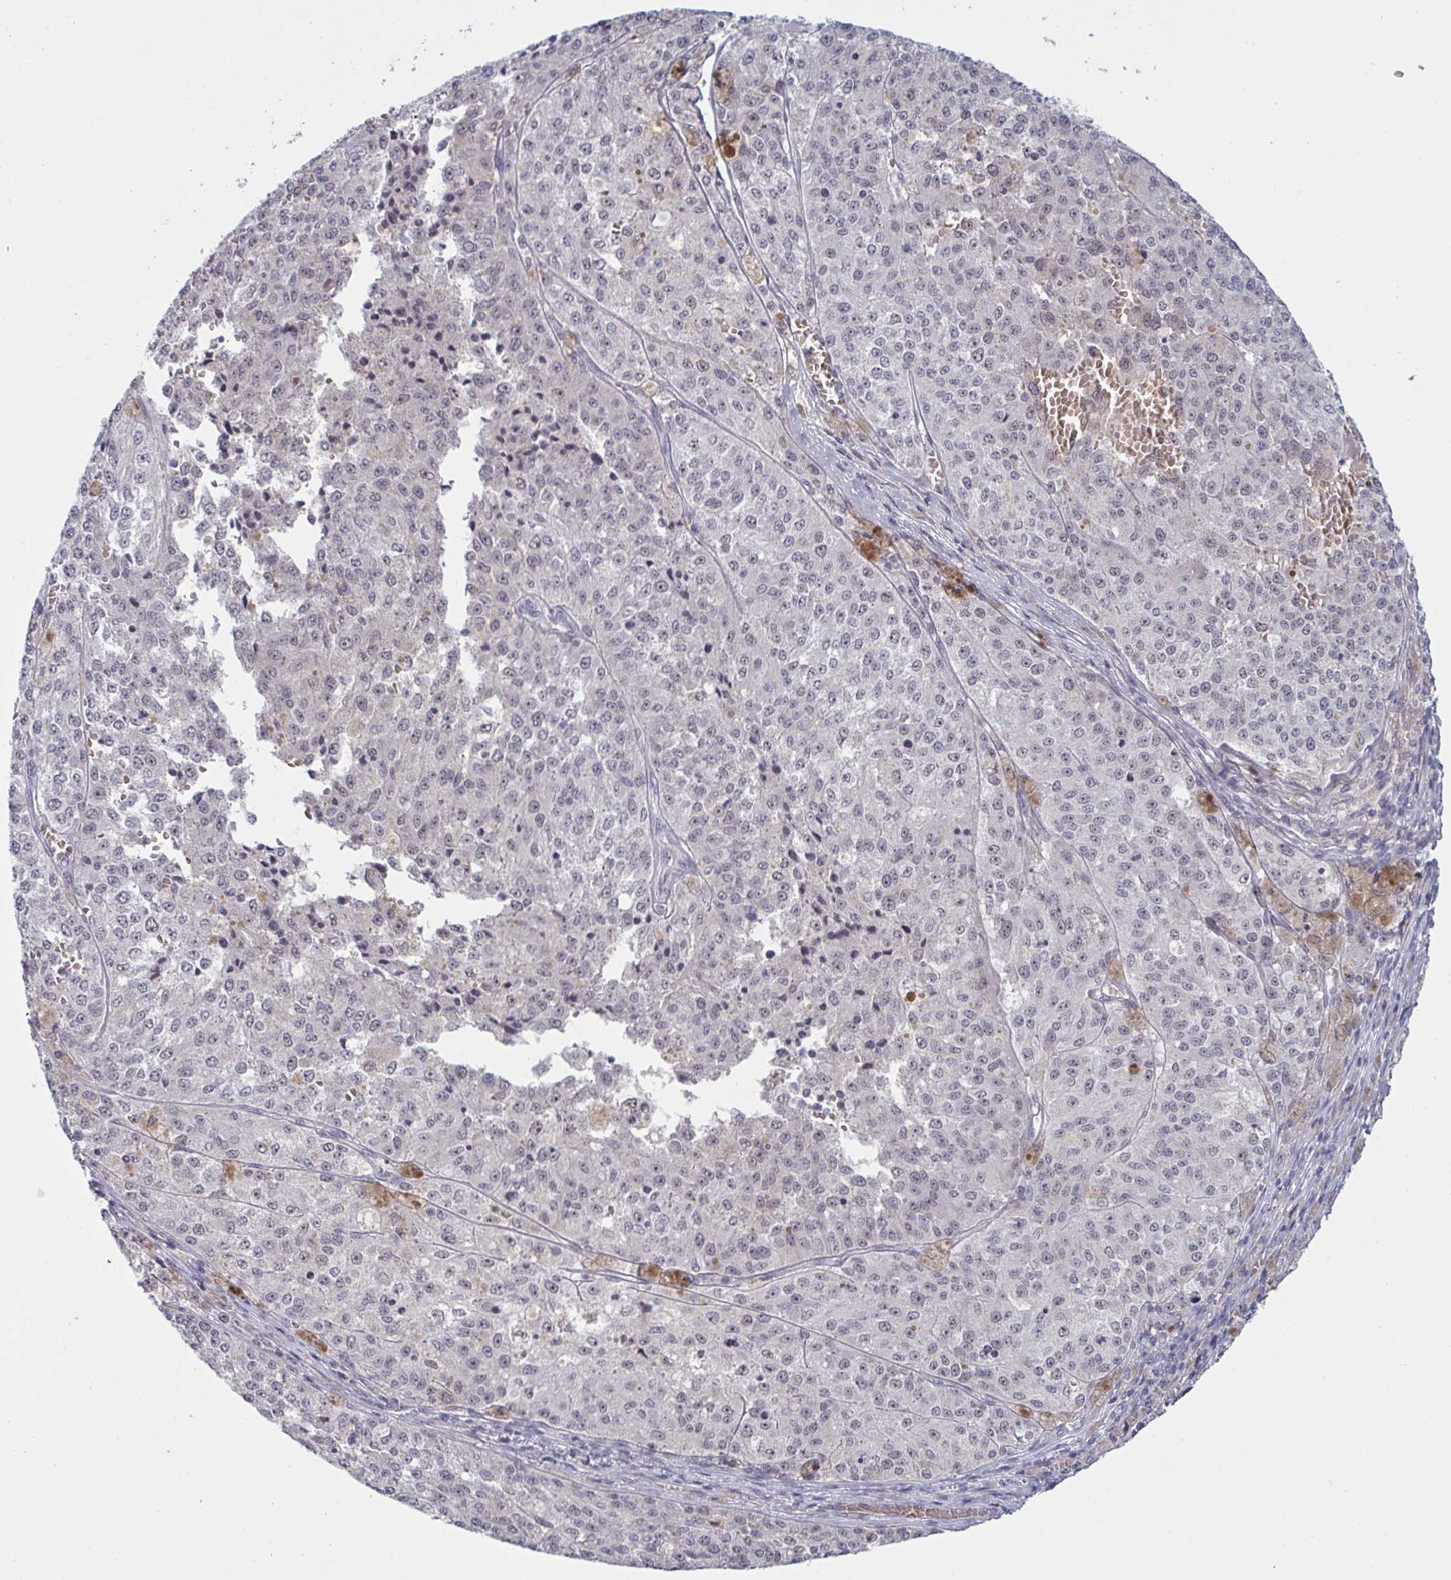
{"staining": {"intensity": "weak", "quantity": "<25%", "location": "nuclear"}, "tissue": "melanoma", "cell_type": "Tumor cells", "image_type": "cancer", "snomed": [{"axis": "morphology", "description": "Malignant melanoma, Metastatic site"}, {"axis": "topography", "description": "Lymph node"}], "caption": "A photomicrograph of malignant melanoma (metastatic site) stained for a protein reveals no brown staining in tumor cells.", "gene": "ZNF784", "patient": {"sex": "female", "age": 64}}